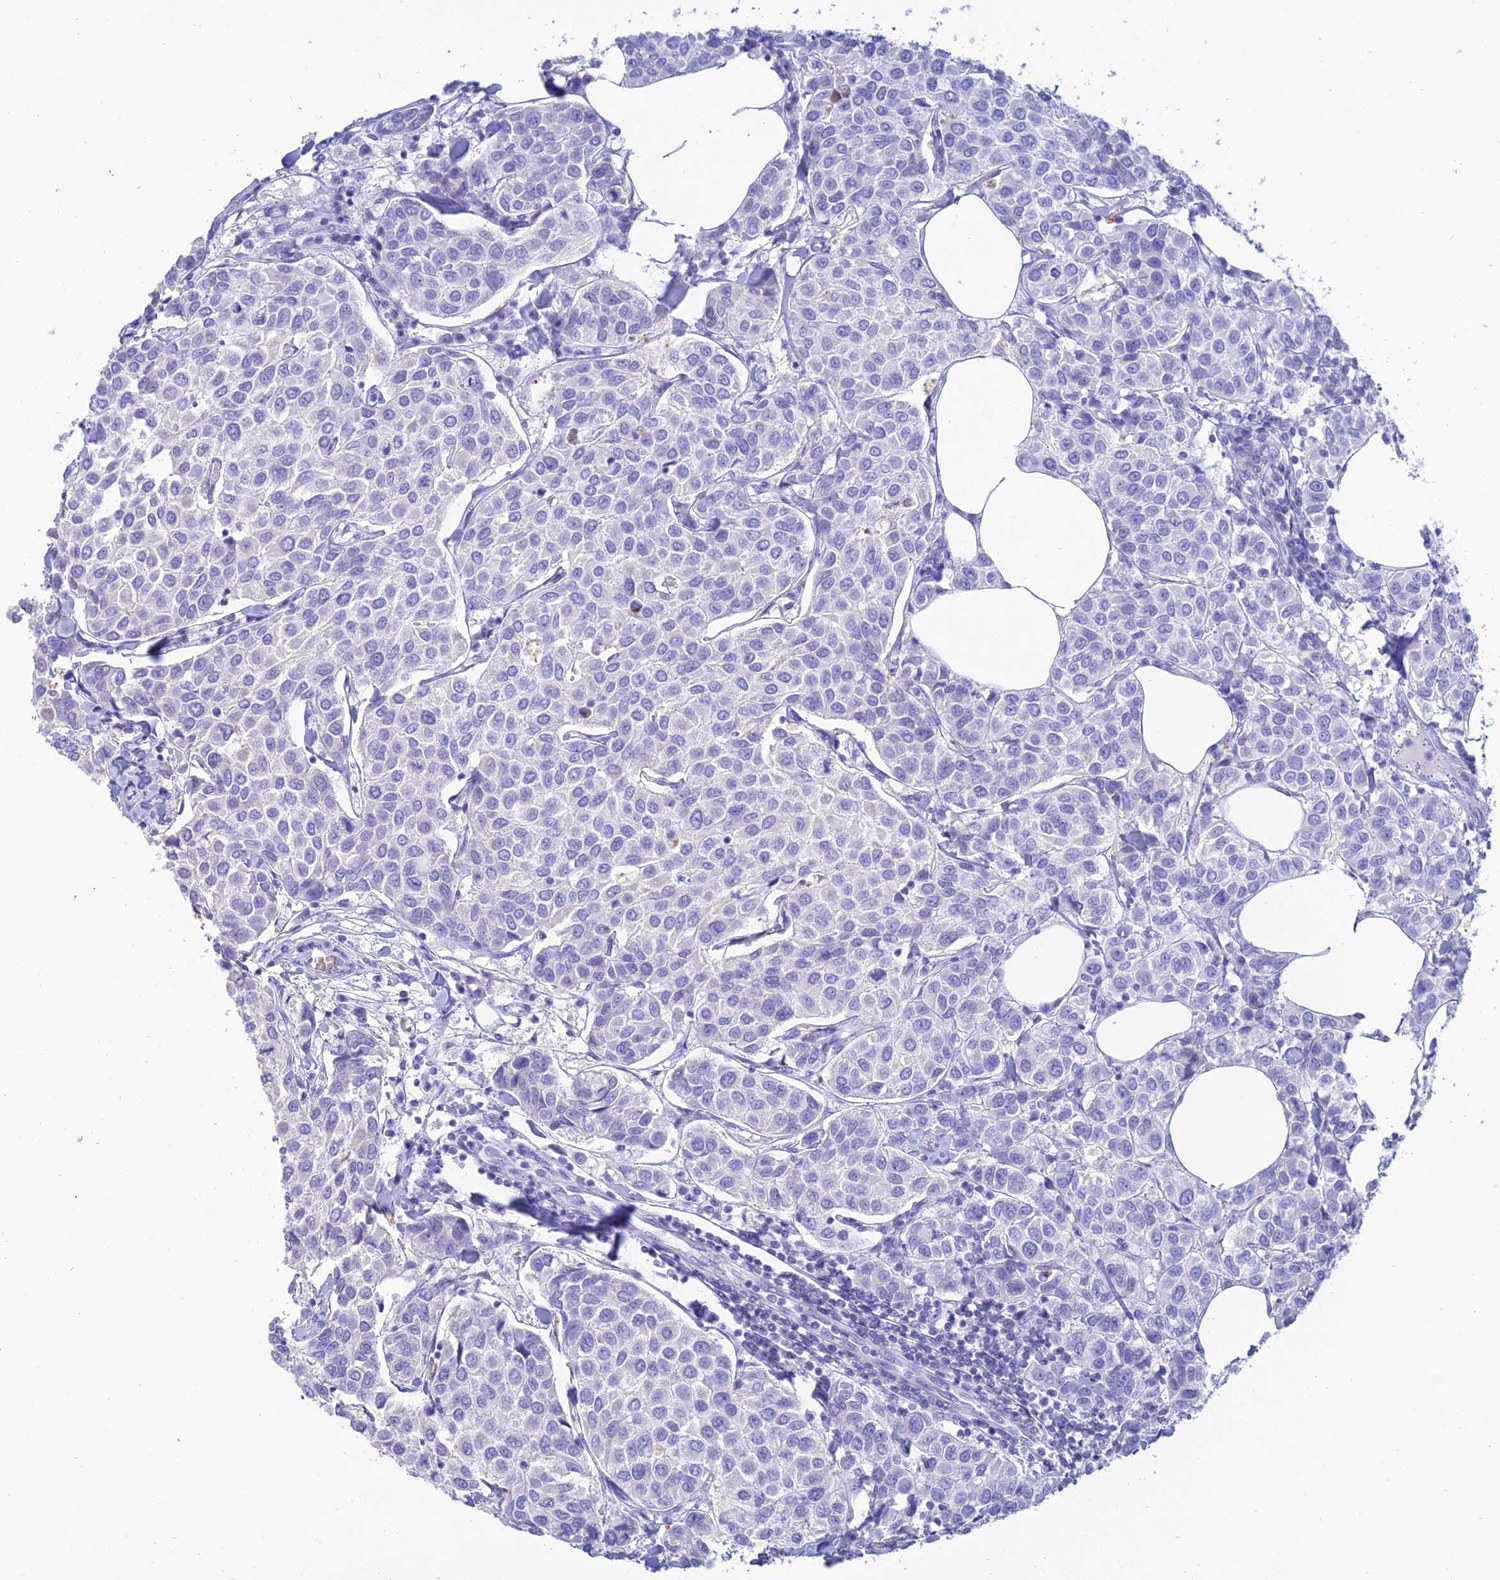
{"staining": {"intensity": "negative", "quantity": "none", "location": "none"}, "tissue": "breast cancer", "cell_type": "Tumor cells", "image_type": "cancer", "snomed": [{"axis": "morphology", "description": "Duct carcinoma"}, {"axis": "topography", "description": "Breast"}], "caption": "IHC of breast intraductal carcinoma shows no expression in tumor cells. (Stains: DAB (3,3'-diaminobenzidine) immunohistochemistry (IHC) with hematoxylin counter stain, Microscopy: brightfield microscopy at high magnification).", "gene": "MAL2", "patient": {"sex": "female", "age": 55}}